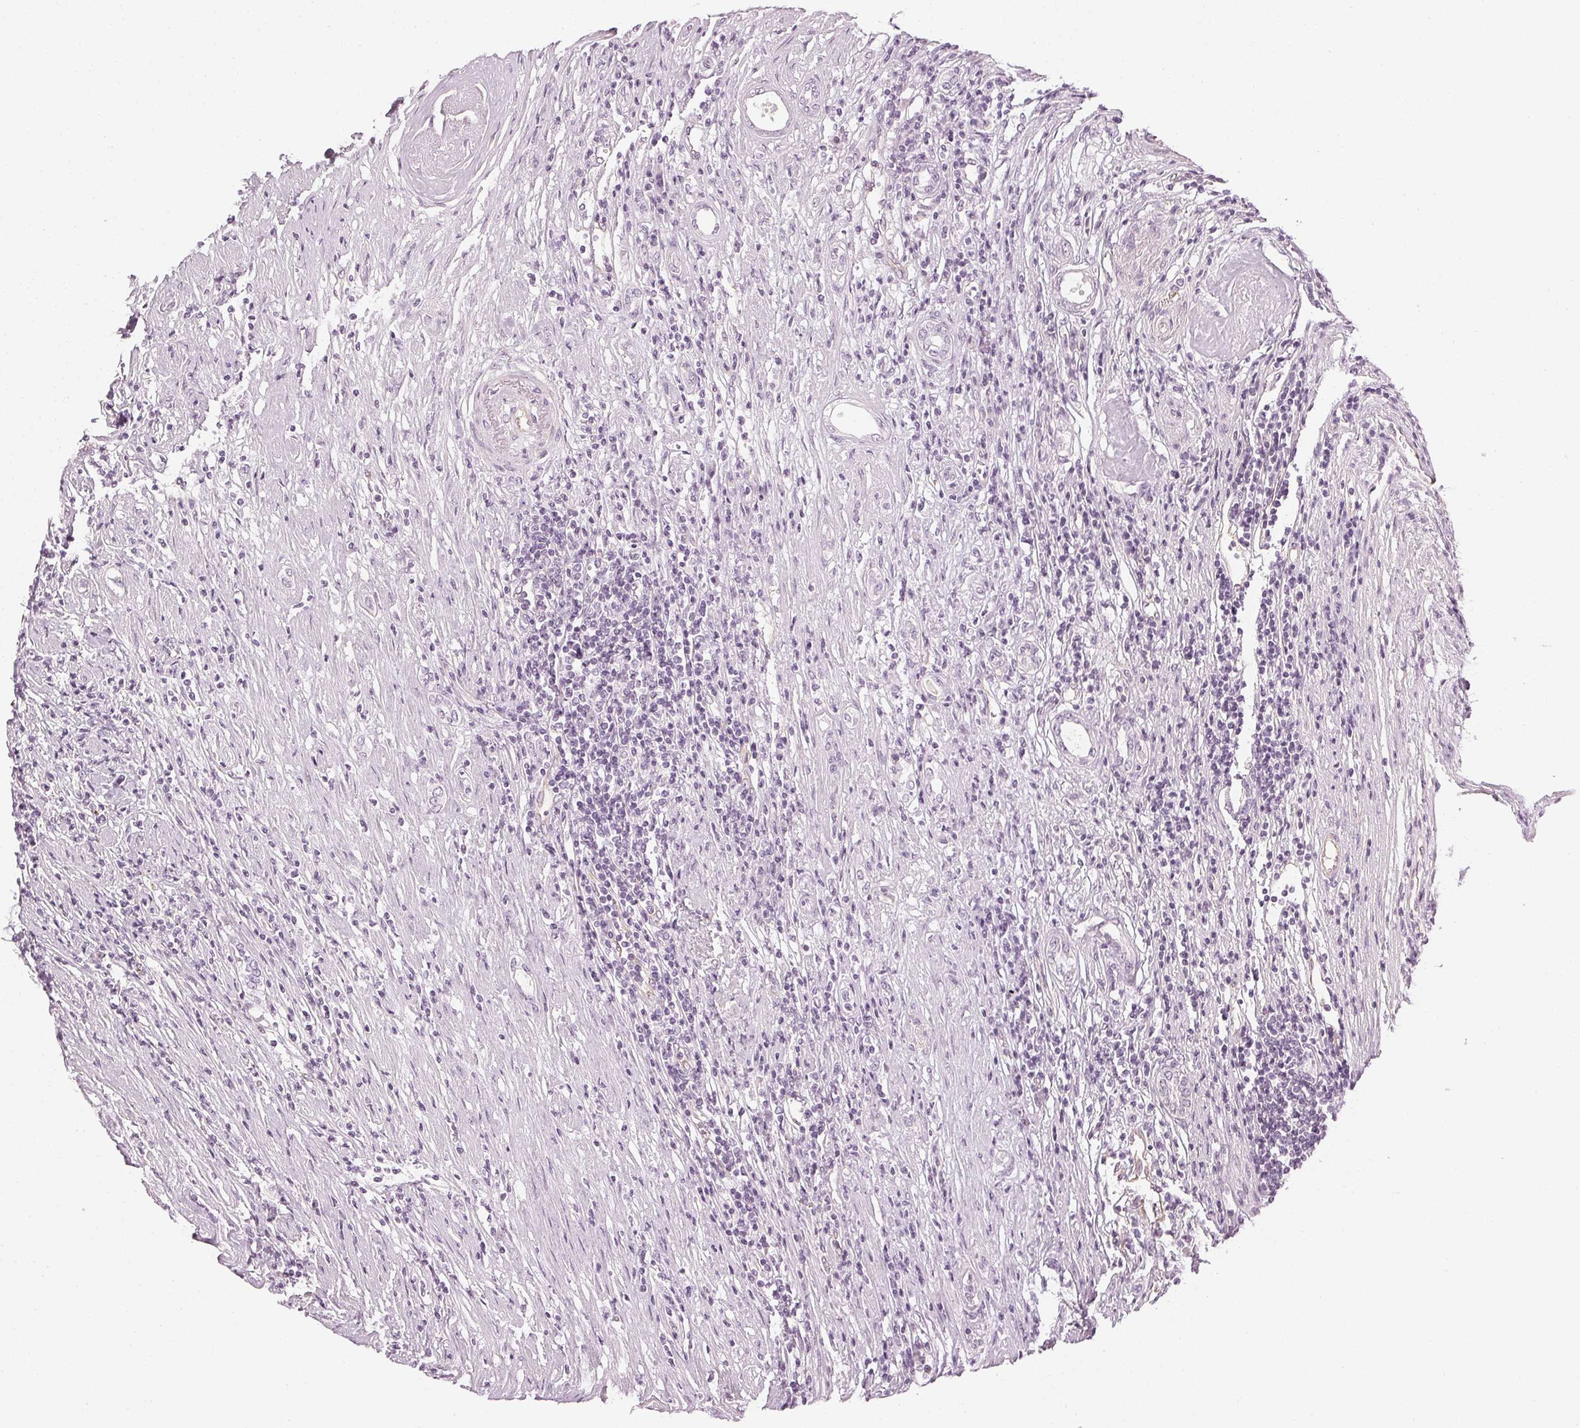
{"staining": {"intensity": "negative", "quantity": "none", "location": "none"}, "tissue": "renal cancer", "cell_type": "Tumor cells", "image_type": "cancer", "snomed": [{"axis": "morphology", "description": "Adenocarcinoma, NOS"}, {"axis": "topography", "description": "Kidney"}], "caption": "An image of human renal cancer (adenocarcinoma) is negative for staining in tumor cells. (DAB immunohistochemistry with hematoxylin counter stain).", "gene": "APLP1", "patient": {"sex": "female", "age": 67}}